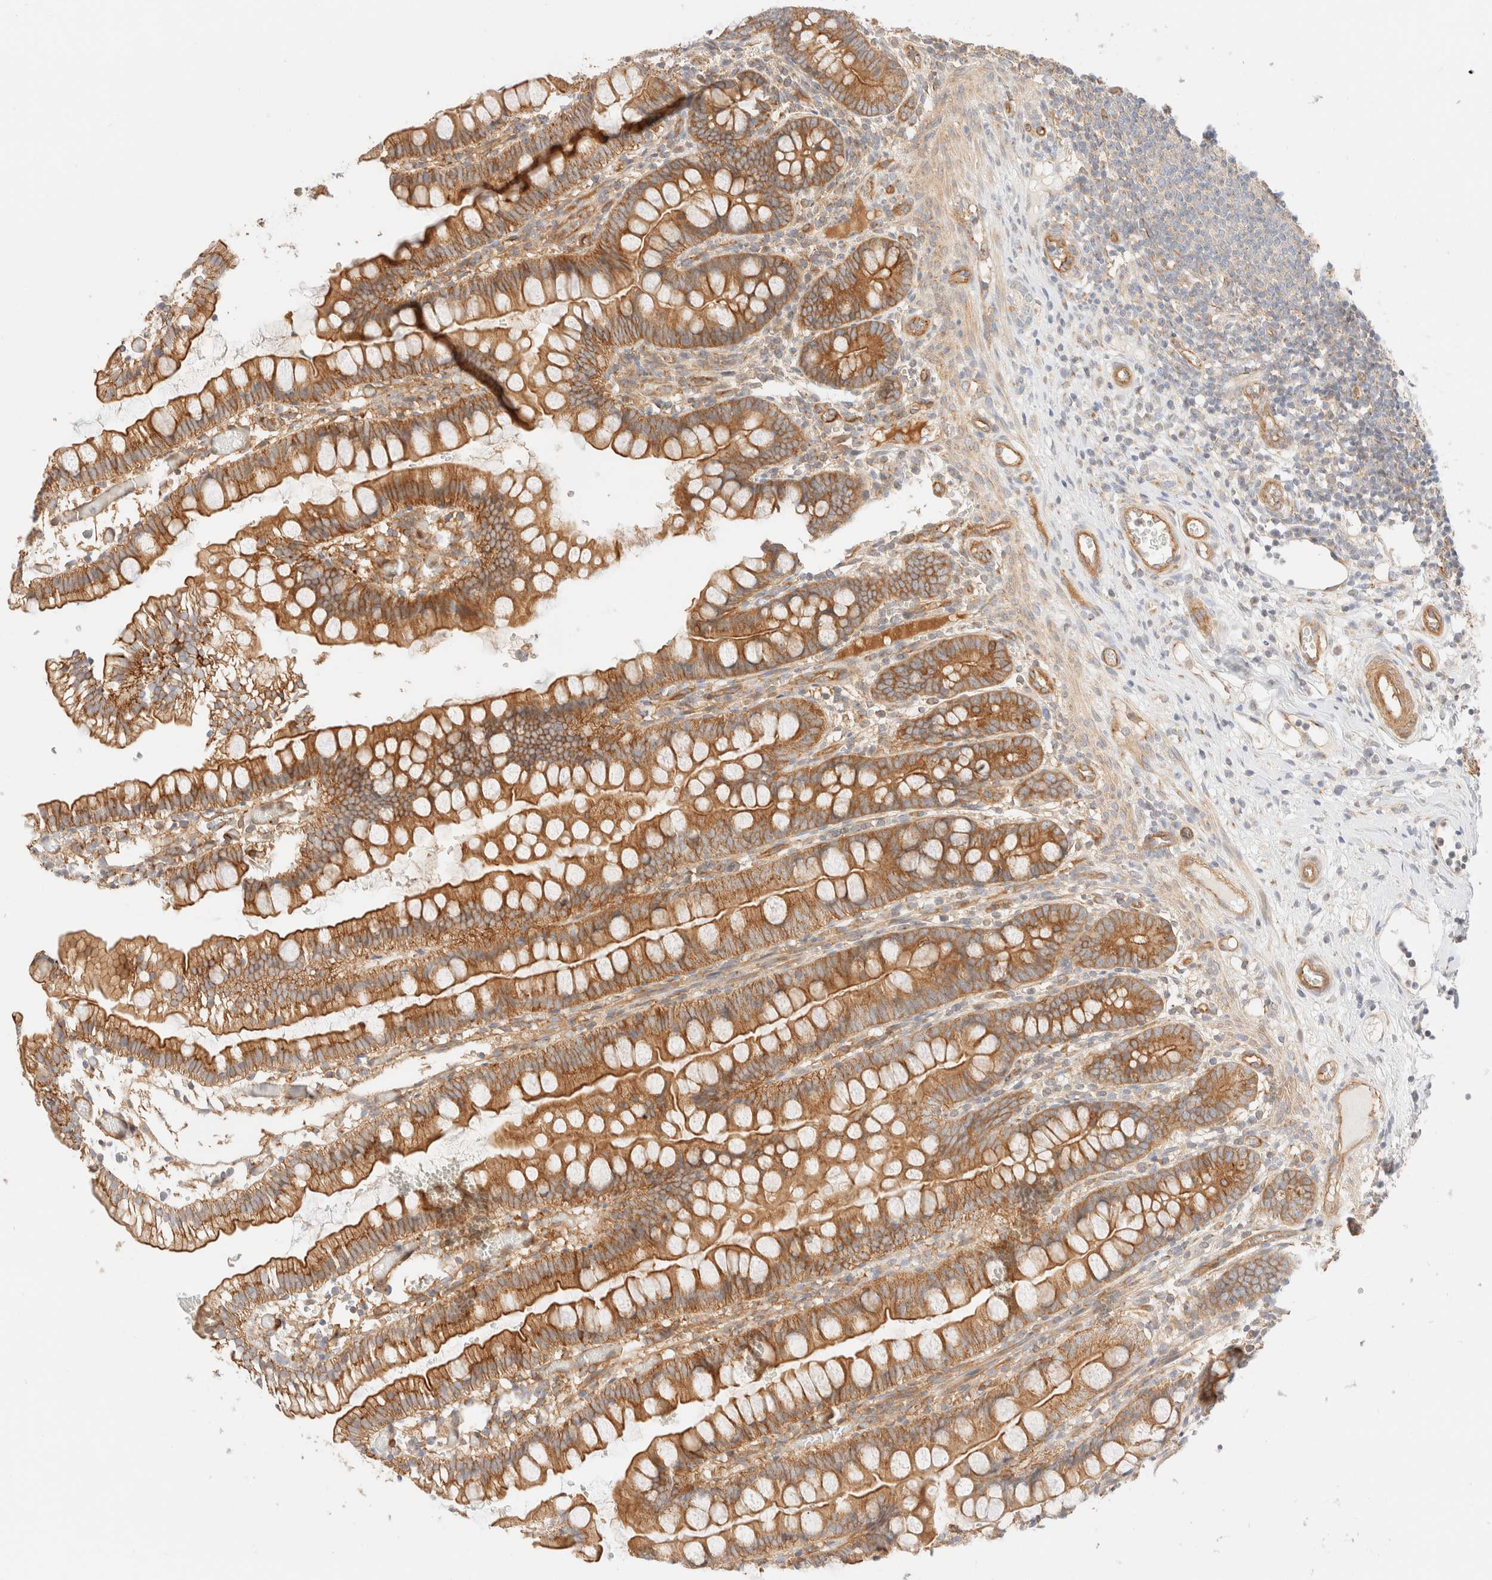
{"staining": {"intensity": "moderate", "quantity": ">75%", "location": "cytoplasmic/membranous"}, "tissue": "small intestine", "cell_type": "Glandular cells", "image_type": "normal", "snomed": [{"axis": "morphology", "description": "Normal tissue, NOS"}, {"axis": "morphology", "description": "Developmental malformation"}, {"axis": "topography", "description": "Small intestine"}], "caption": "DAB (3,3'-diaminobenzidine) immunohistochemical staining of benign human small intestine displays moderate cytoplasmic/membranous protein staining in approximately >75% of glandular cells.", "gene": "MYO10", "patient": {"sex": "male"}}